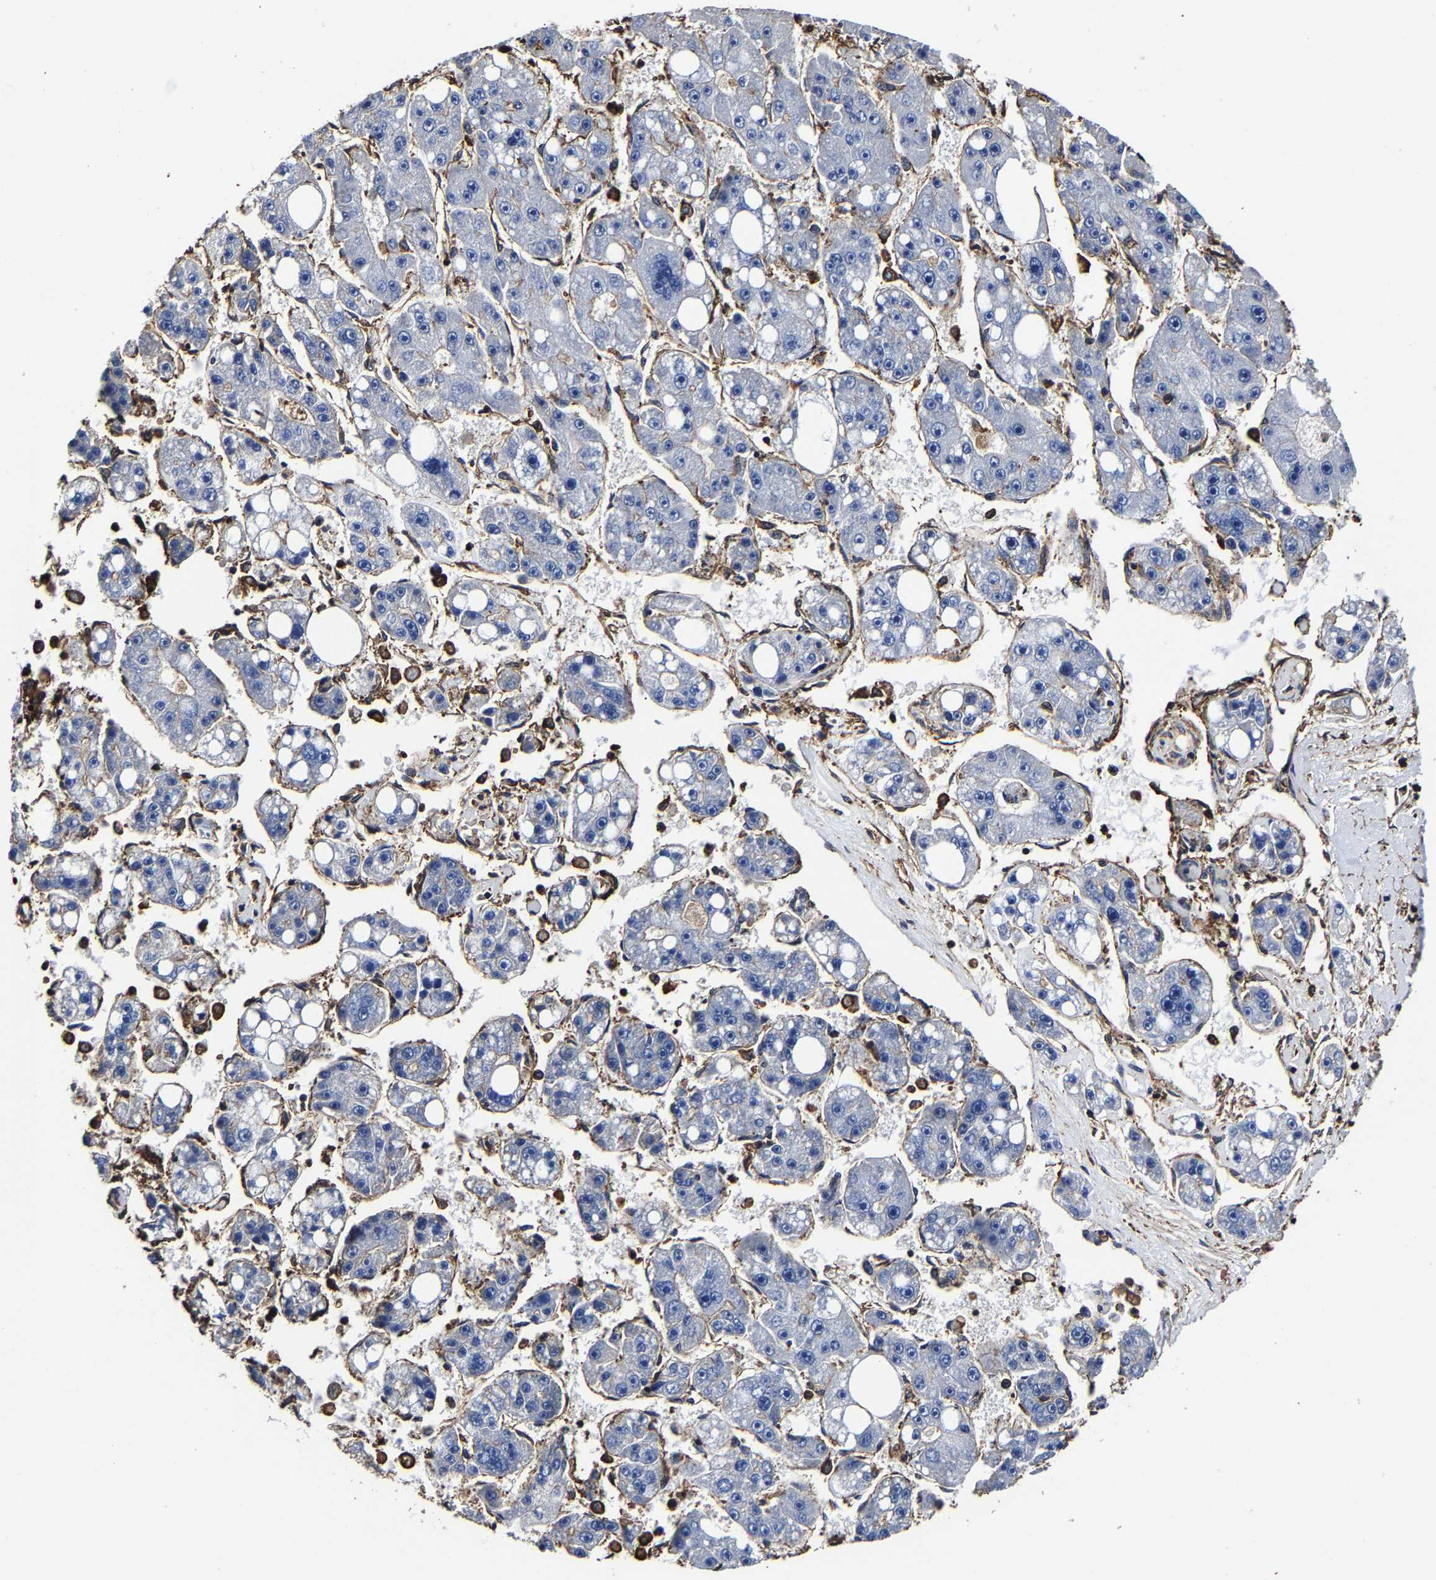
{"staining": {"intensity": "negative", "quantity": "none", "location": "none"}, "tissue": "liver cancer", "cell_type": "Tumor cells", "image_type": "cancer", "snomed": [{"axis": "morphology", "description": "Carcinoma, Hepatocellular, NOS"}, {"axis": "topography", "description": "Liver"}], "caption": "Immunohistochemistry (IHC) histopathology image of neoplastic tissue: human hepatocellular carcinoma (liver) stained with DAB (3,3'-diaminobenzidine) displays no significant protein positivity in tumor cells.", "gene": "SSH3", "patient": {"sex": "female", "age": 61}}